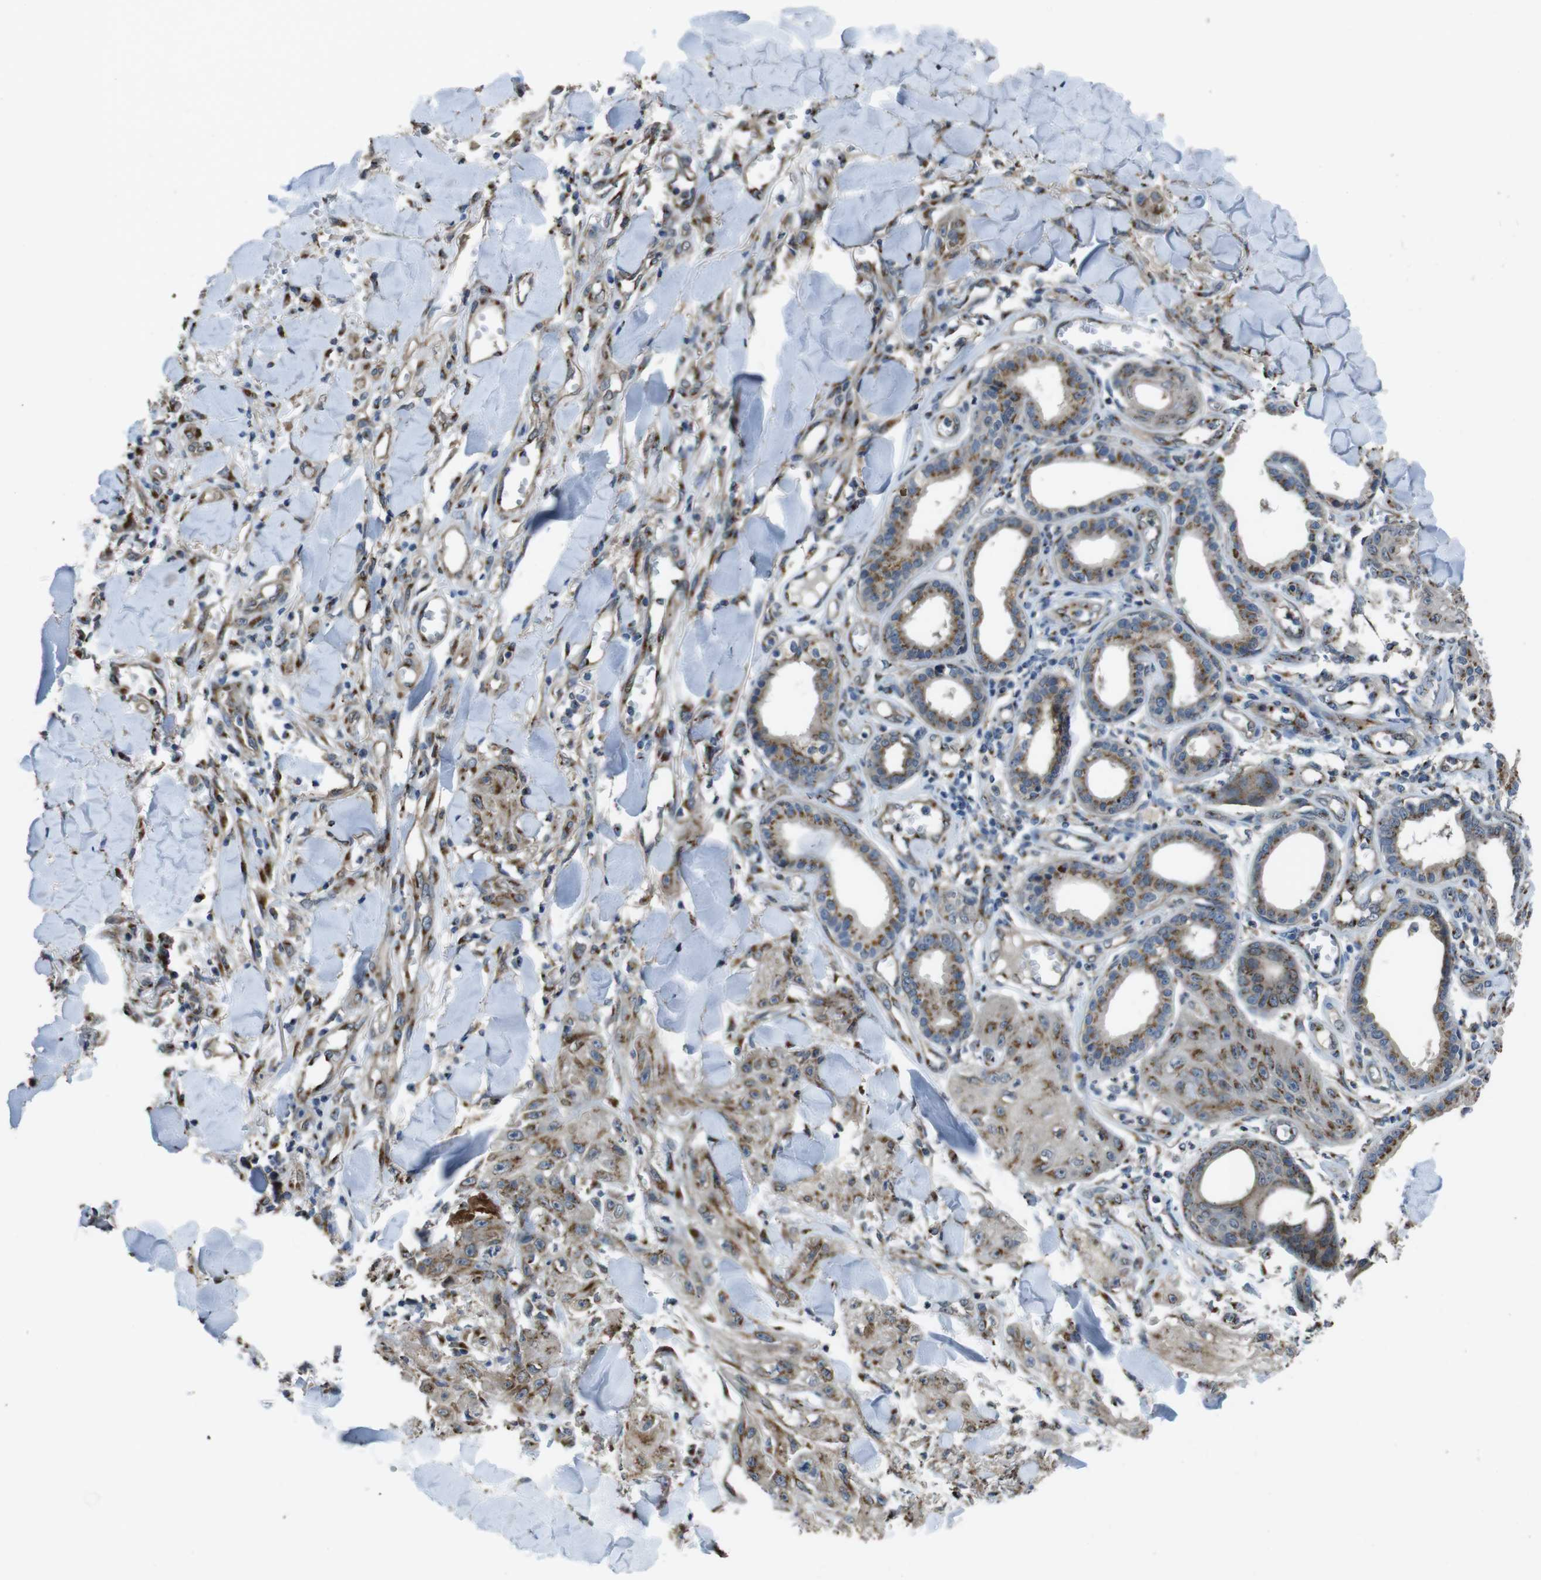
{"staining": {"intensity": "moderate", "quantity": ">75%", "location": "cytoplasmic/membranous"}, "tissue": "skin cancer", "cell_type": "Tumor cells", "image_type": "cancer", "snomed": [{"axis": "morphology", "description": "Squamous cell carcinoma, NOS"}, {"axis": "topography", "description": "Skin"}], "caption": "Brown immunohistochemical staining in human skin cancer (squamous cell carcinoma) exhibits moderate cytoplasmic/membranous expression in approximately >75% of tumor cells. (Brightfield microscopy of DAB IHC at high magnification).", "gene": "RAB6A", "patient": {"sex": "male", "age": 74}}